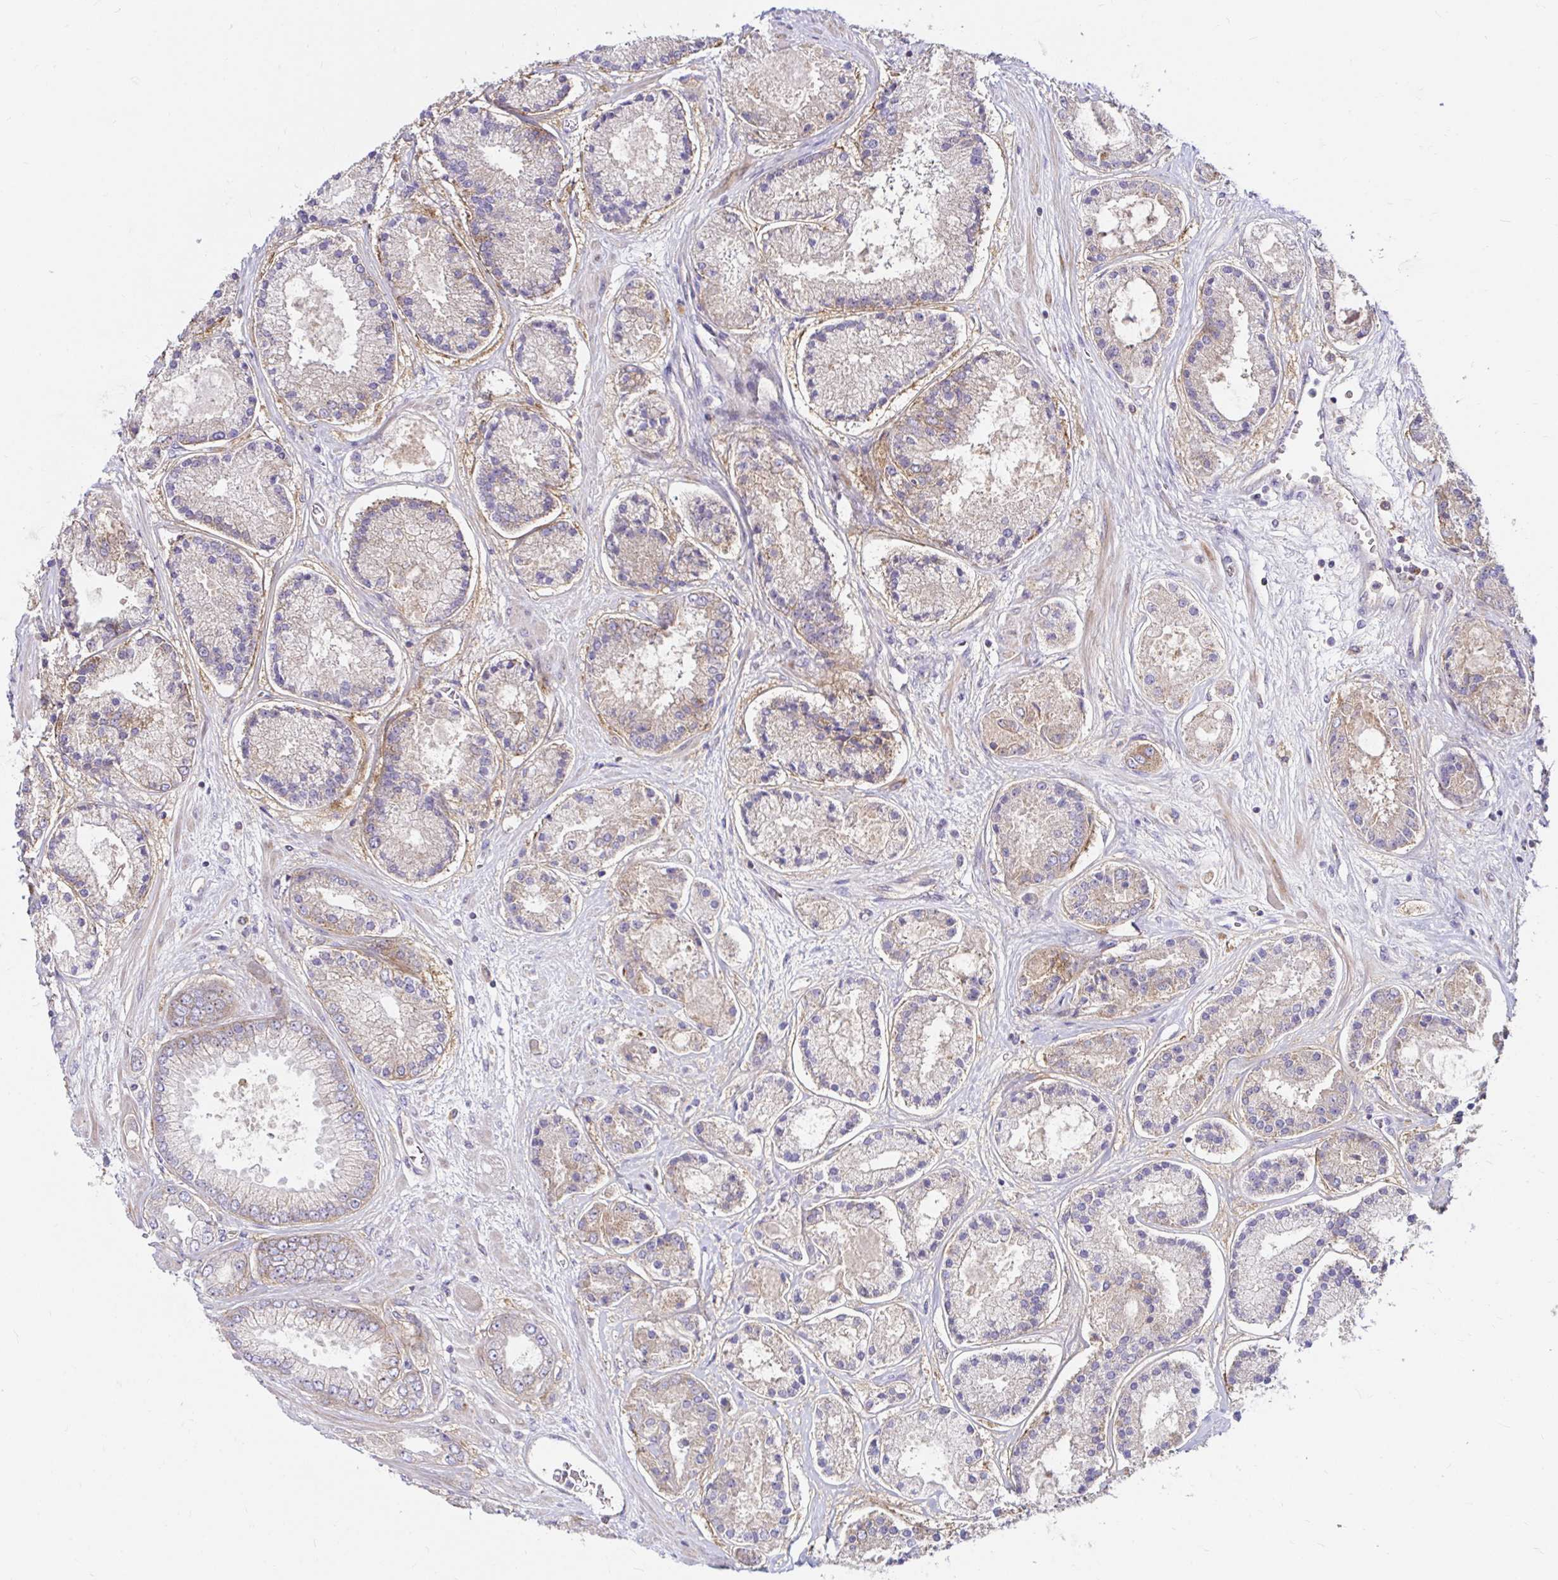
{"staining": {"intensity": "negative", "quantity": "none", "location": "none"}, "tissue": "prostate cancer", "cell_type": "Tumor cells", "image_type": "cancer", "snomed": [{"axis": "morphology", "description": "Adenocarcinoma, High grade"}, {"axis": "topography", "description": "Prostate"}], "caption": "High power microscopy micrograph of an IHC image of prostate cancer, revealing no significant staining in tumor cells.", "gene": "ITGA2", "patient": {"sex": "male", "age": 67}}